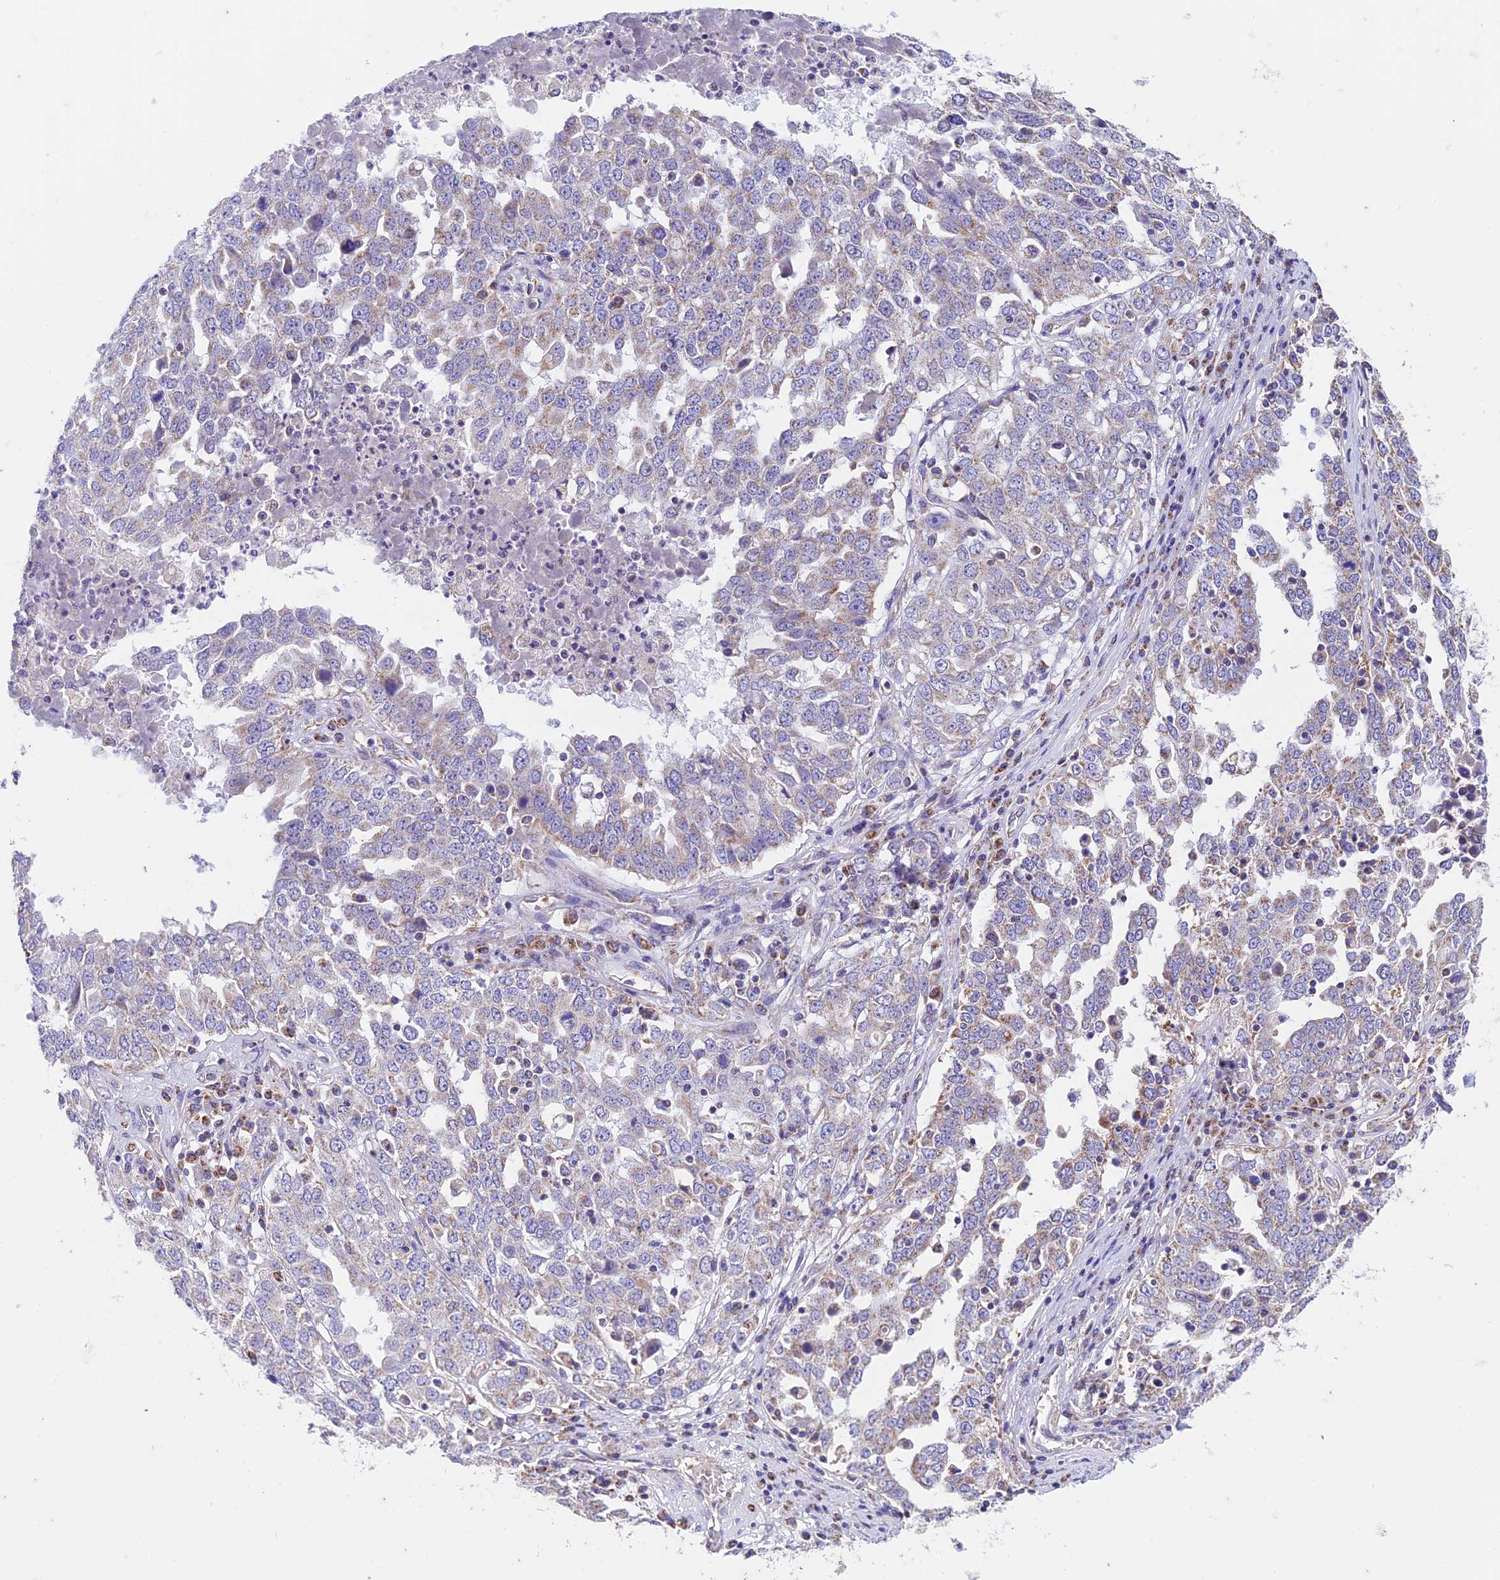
{"staining": {"intensity": "weak", "quantity": "<25%", "location": "cytoplasmic/membranous"}, "tissue": "ovarian cancer", "cell_type": "Tumor cells", "image_type": "cancer", "snomed": [{"axis": "morphology", "description": "Carcinoma, endometroid"}, {"axis": "topography", "description": "Ovary"}], "caption": "A photomicrograph of human ovarian cancer (endometroid carcinoma) is negative for staining in tumor cells.", "gene": "ZNF181", "patient": {"sex": "female", "age": 62}}